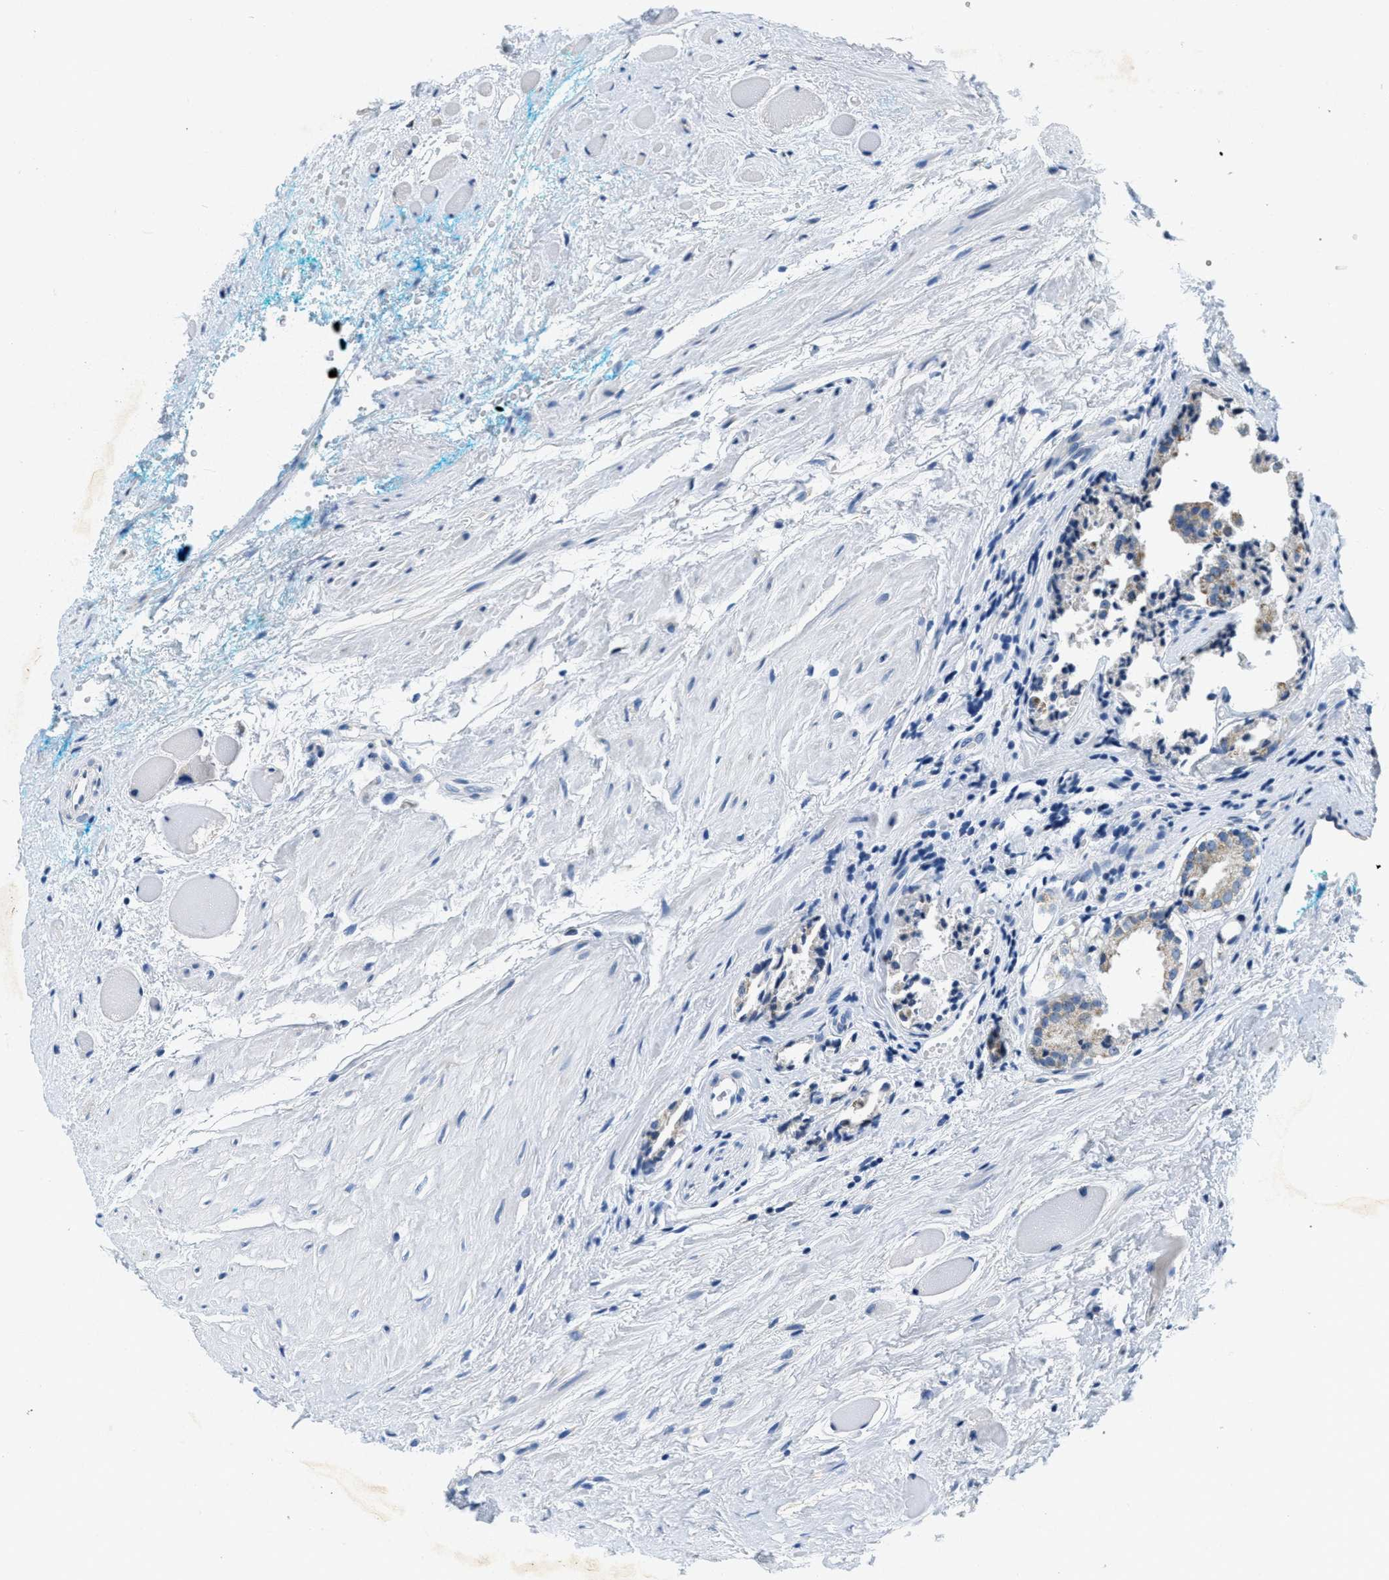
{"staining": {"intensity": "weak", "quantity": "<25%", "location": "cytoplasmic/membranous"}, "tissue": "prostate cancer", "cell_type": "Tumor cells", "image_type": "cancer", "snomed": [{"axis": "morphology", "description": "Adenocarcinoma, Low grade"}, {"axis": "topography", "description": "Prostate"}], "caption": "Prostate cancer (low-grade adenocarcinoma) was stained to show a protein in brown. There is no significant expression in tumor cells. Brightfield microscopy of IHC stained with DAB (3,3'-diaminobenzidine) (brown) and hematoxylin (blue), captured at high magnification.", "gene": "CA4", "patient": {"sex": "male", "age": 57}}